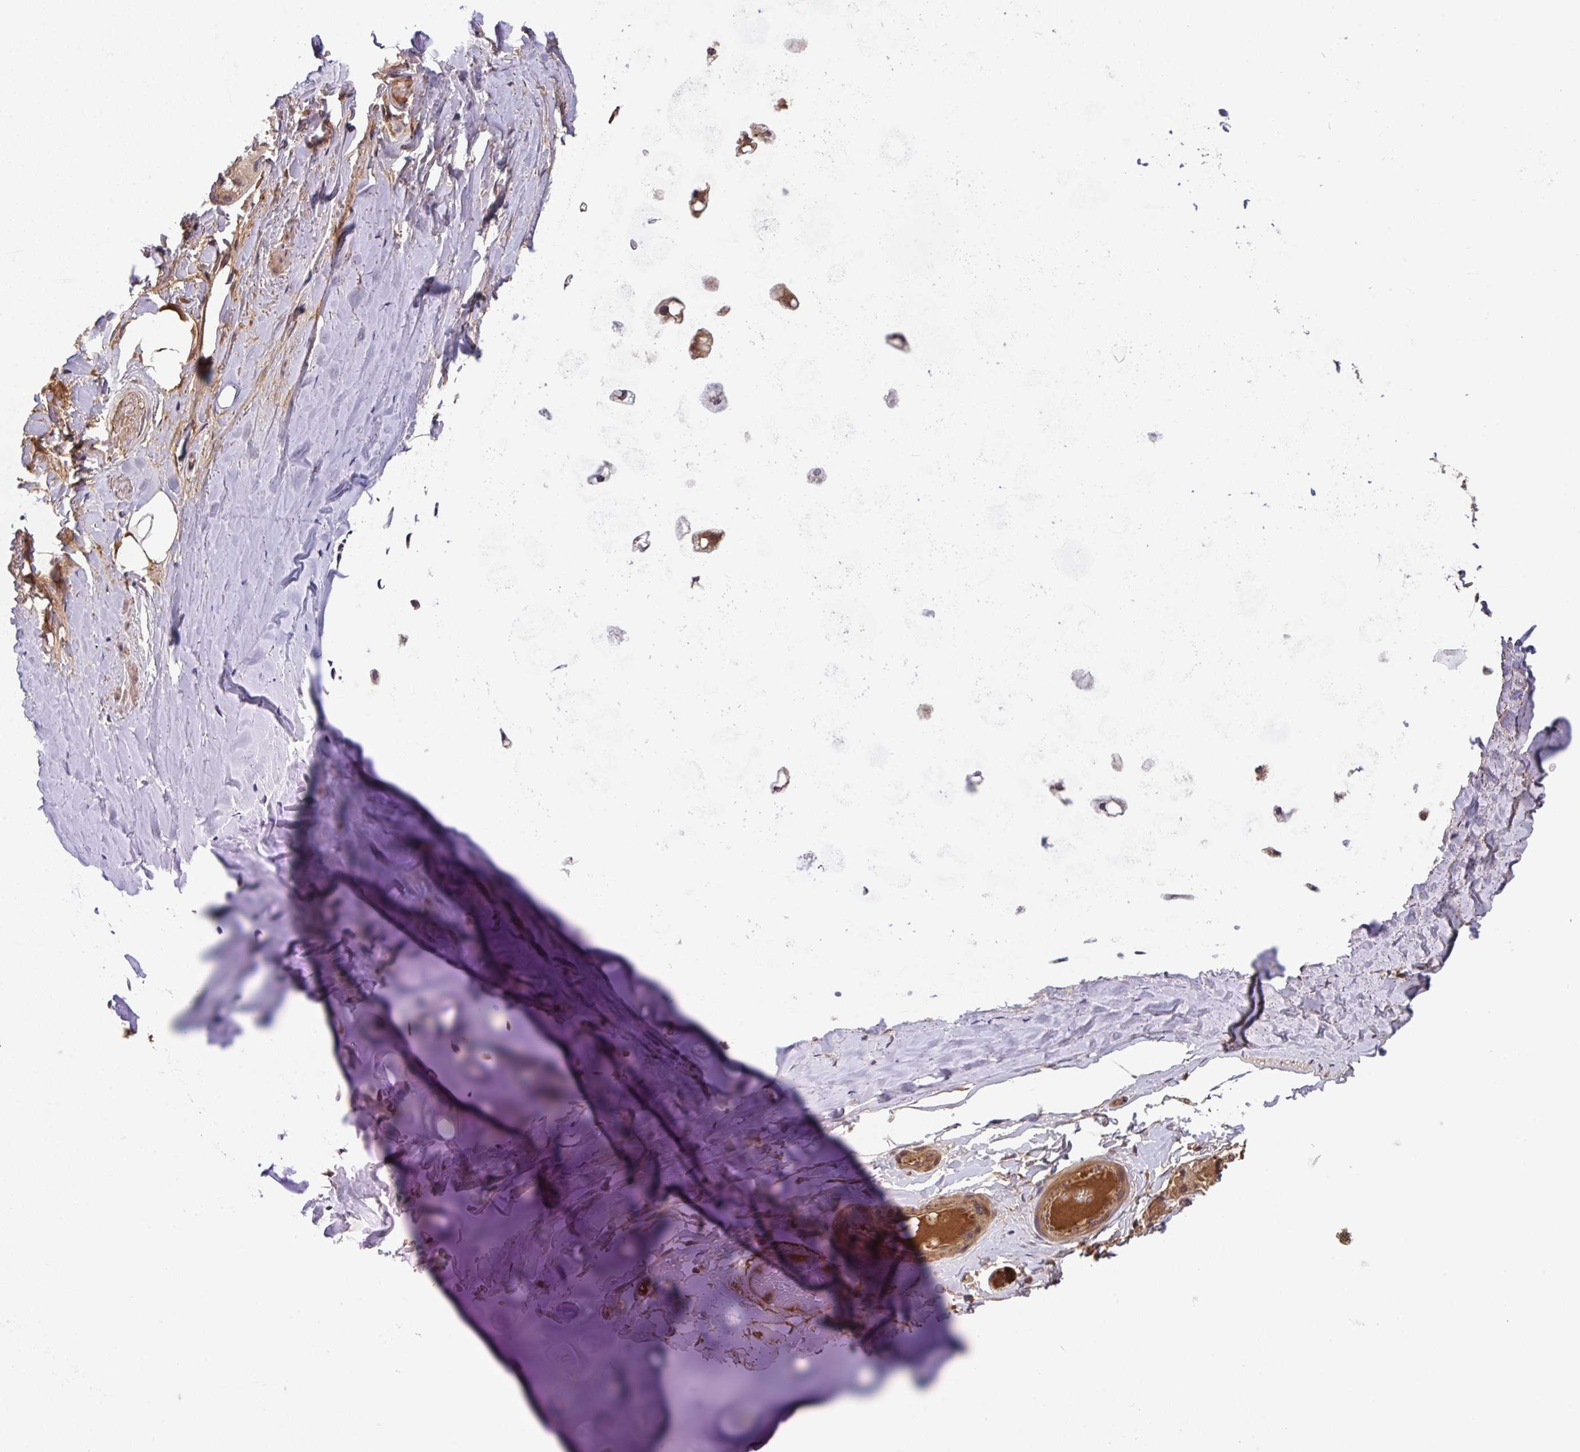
{"staining": {"intensity": "moderate", "quantity": ">75%", "location": "cytoplasmic/membranous"}, "tissue": "adipose tissue", "cell_type": "Adipocytes", "image_type": "normal", "snomed": [{"axis": "morphology", "description": "Normal tissue, NOS"}, {"axis": "topography", "description": "Cartilage tissue"}, {"axis": "topography", "description": "Bronchus"}], "caption": "This is a micrograph of immunohistochemistry staining of unremarkable adipose tissue, which shows moderate staining in the cytoplasmic/membranous of adipocytes.", "gene": "TIGAR", "patient": {"sex": "male", "age": 64}}